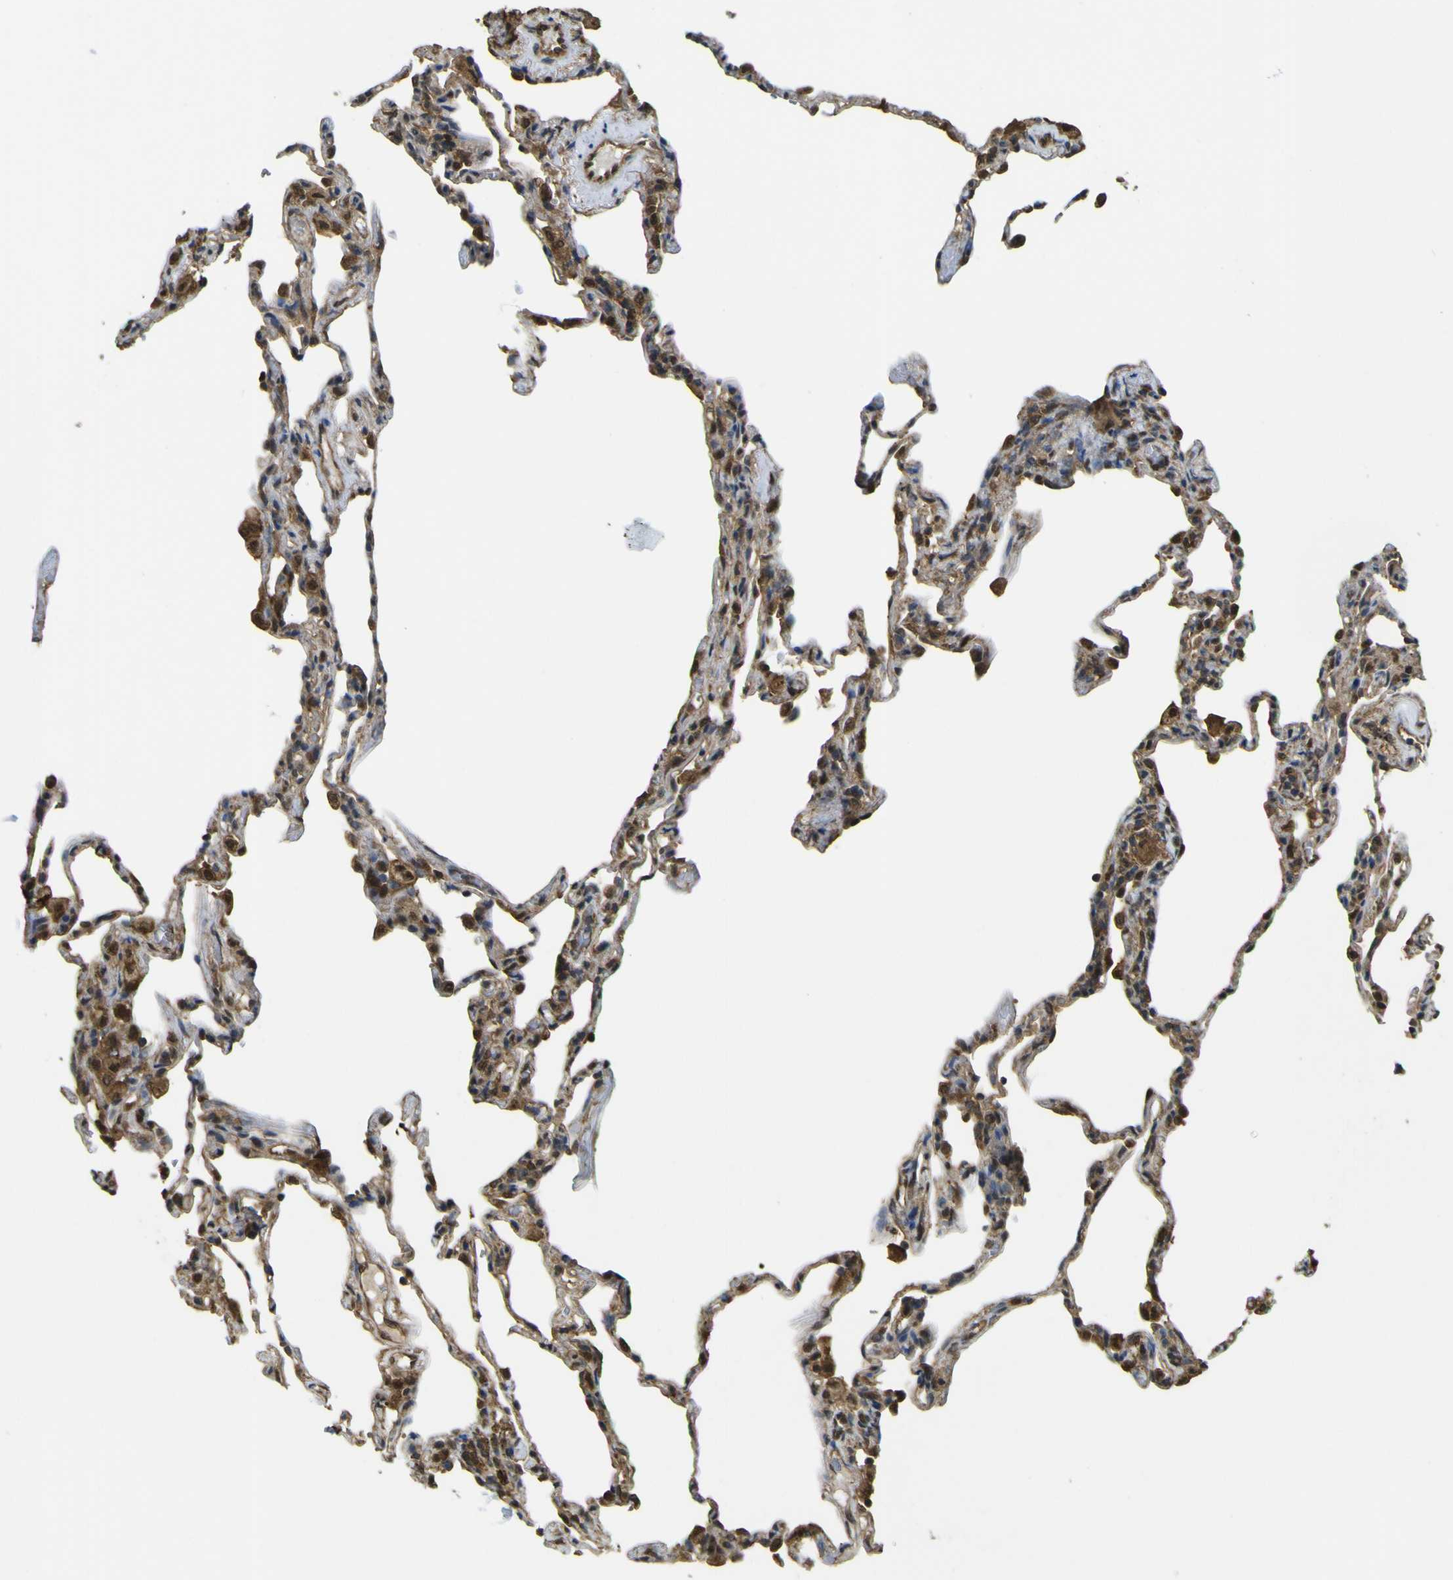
{"staining": {"intensity": "moderate", "quantity": ">75%", "location": "cytoplasmic/membranous,nuclear"}, "tissue": "lung", "cell_type": "Alveolar cells", "image_type": "normal", "snomed": [{"axis": "morphology", "description": "Normal tissue, NOS"}, {"axis": "topography", "description": "Lung"}], "caption": "An image of human lung stained for a protein displays moderate cytoplasmic/membranous,nuclear brown staining in alveolar cells. (Brightfield microscopy of DAB IHC at high magnification).", "gene": "YWHAG", "patient": {"sex": "male", "age": 59}}